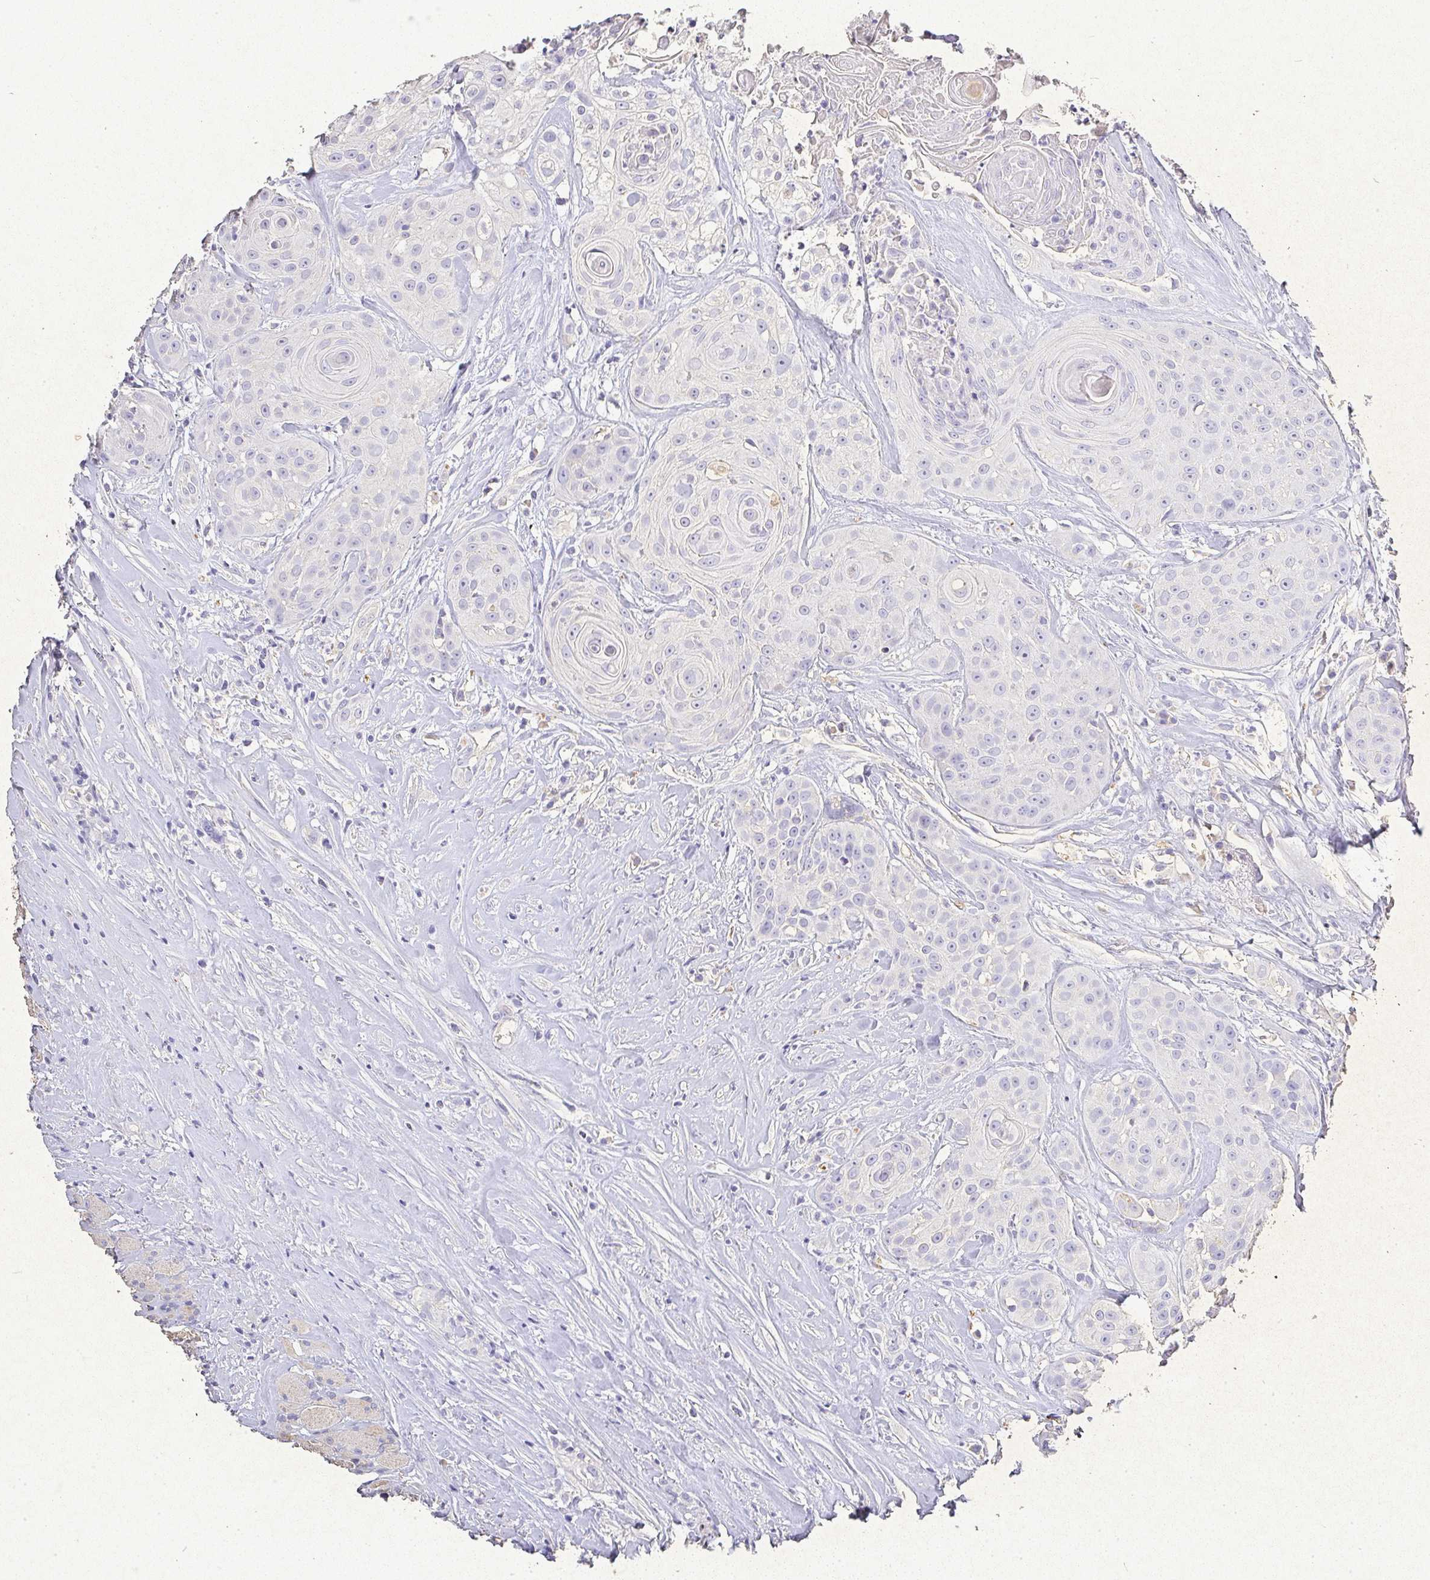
{"staining": {"intensity": "negative", "quantity": "none", "location": "none"}, "tissue": "head and neck cancer", "cell_type": "Tumor cells", "image_type": "cancer", "snomed": [{"axis": "morphology", "description": "Squamous cell carcinoma, NOS"}, {"axis": "topography", "description": "Head-Neck"}], "caption": "High power microscopy photomicrograph of an IHC image of squamous cell carcinoma (head and neck), revealing no significant staining in tumor cells.", "gene": "RPS2", "patient": {"sex": "male", "age": 83}}